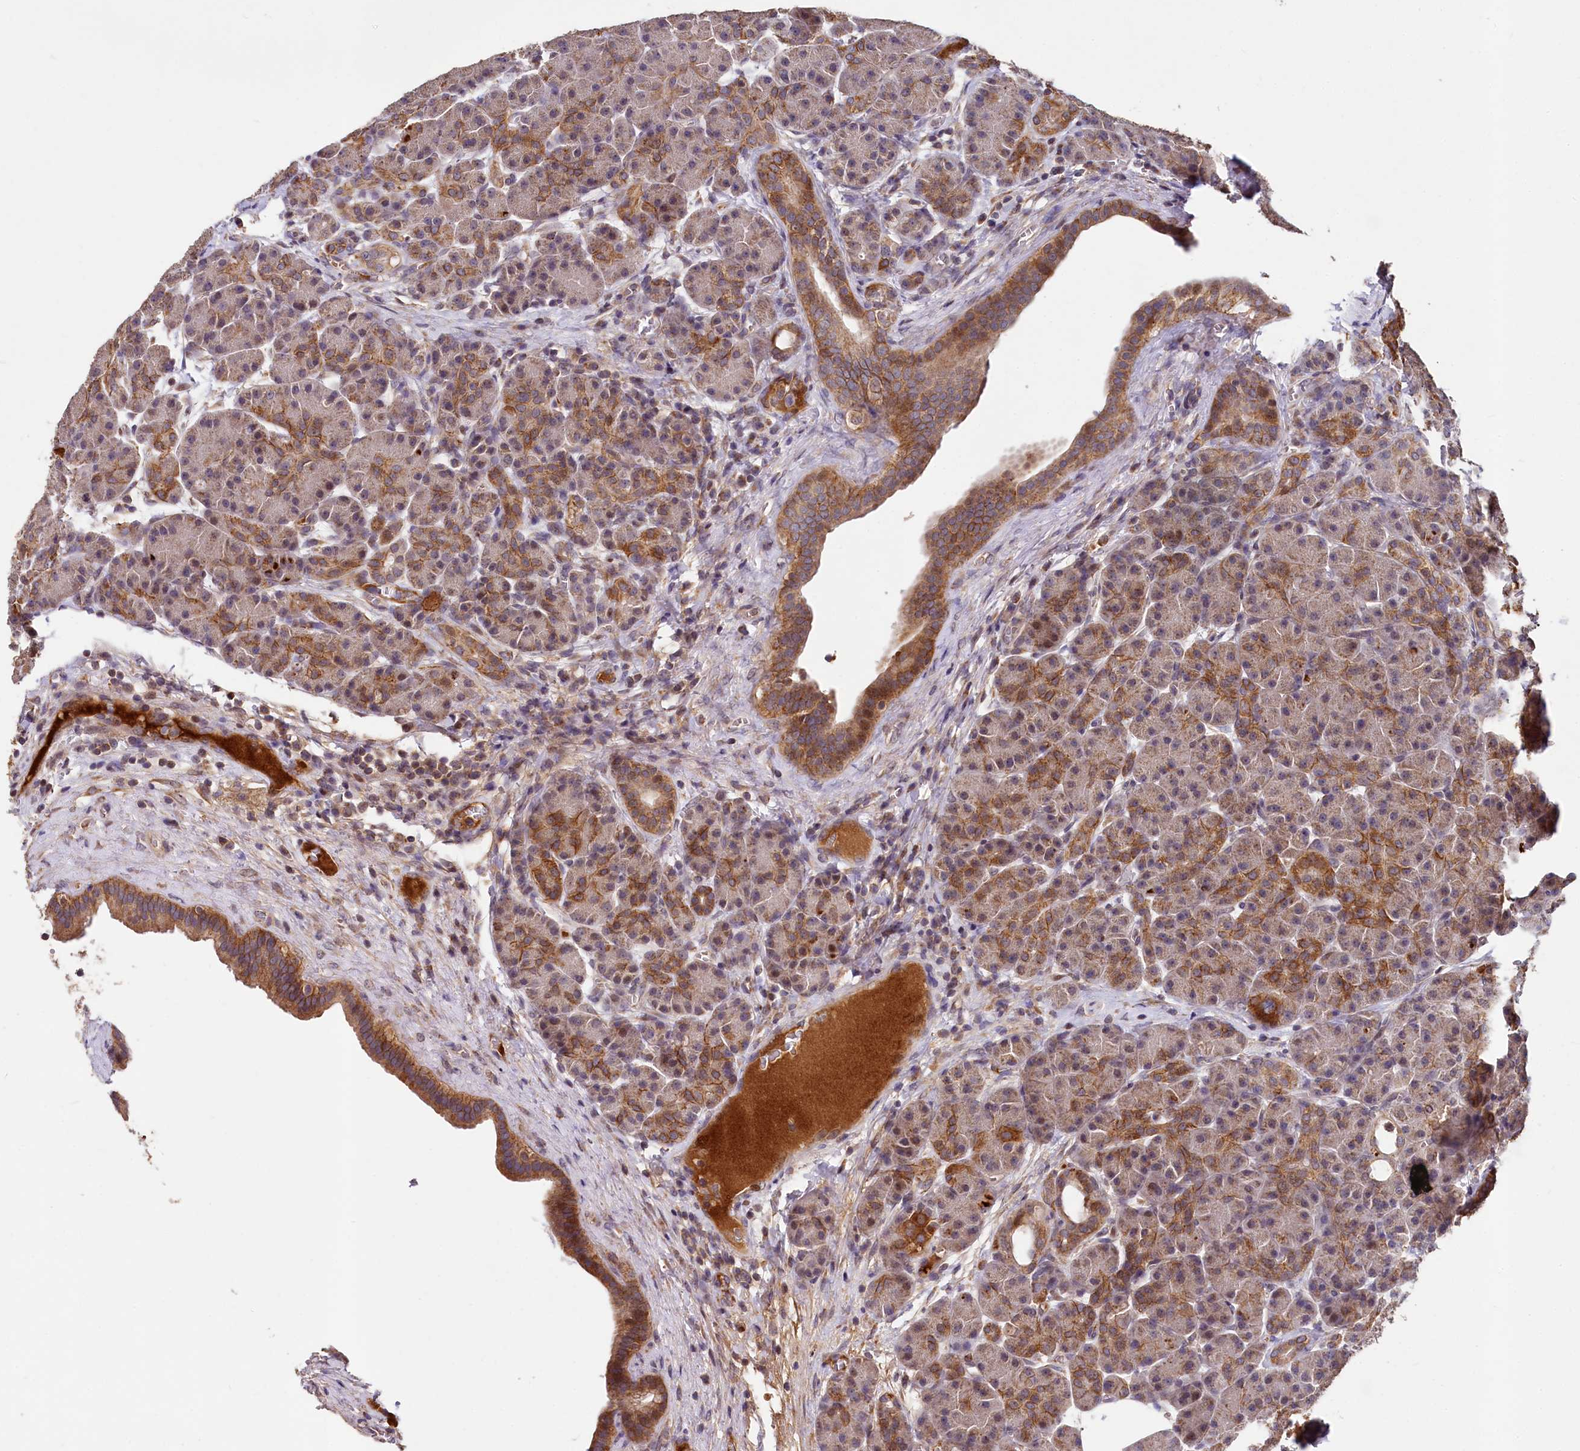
{"staining": {"intensity": "moderate", "quantity": "25%-75%", "location": "cytoplasmic/membranous"}, "tissue": "pancreas", "cell_type": "Exocrine glandular cells", "image_type": "normal", "snomed": [{"axis": "morphology", "description": "Normal tissue, NOS"}, {"axis": "topography", "description": "Pancreas"}], "caption": "Immunohistochemistry micrograph of unremarkable pancreas: human pancreas stained using immunohistochemistry (IHC) displays medium levels of moderate protein expression localized specifically in the cytoplasmic/membranous of exocrine glandular cells, appearing as a cytoplasmic/membranous brown color.", "gene": "SPRYD3", "patient": {"sex": "male", "age": 63}}